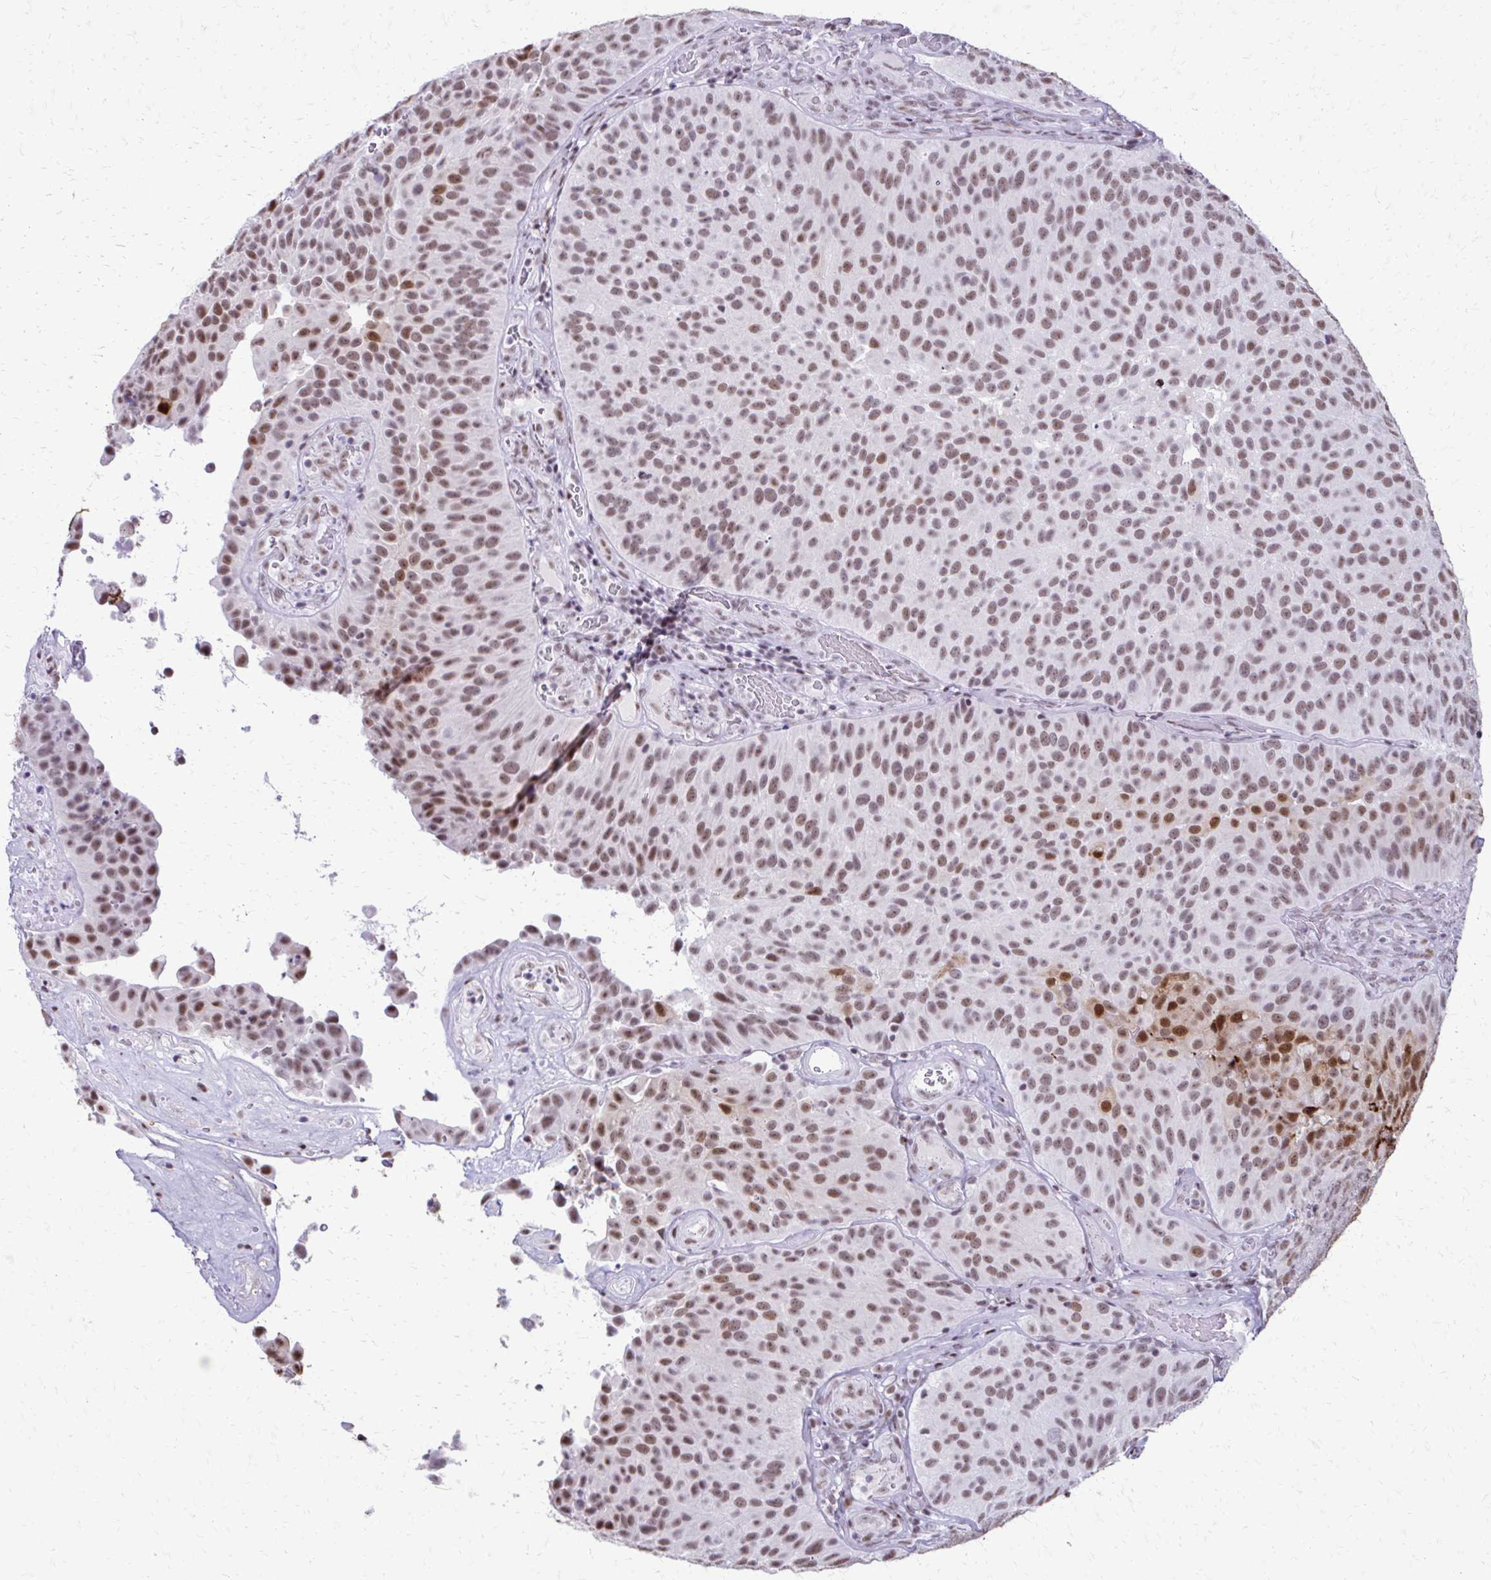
{"staining": {"intensity": "moderate", "quantity": ">75%", "location": "nuclear"}, "tissue": "urothelial cancer", "cell_type": "Tumor cells", "image_type": "cancer", "snomed": [{"axis": "morphology", "description": "Urothelial carcinoma, Low grade"}, {"axis": "topography", "description": "Urinary bladder"}], "caption": "This histopathology image reveals urothelial carcinoma (low-grade) stained with IHC to label a protein in brown. The nuclear of tumor cells show moderate positivity for the protein. Nuclei are counter-stained blue.", "gene": "SS18", "patient": {"sex": "male", "age": 76}}